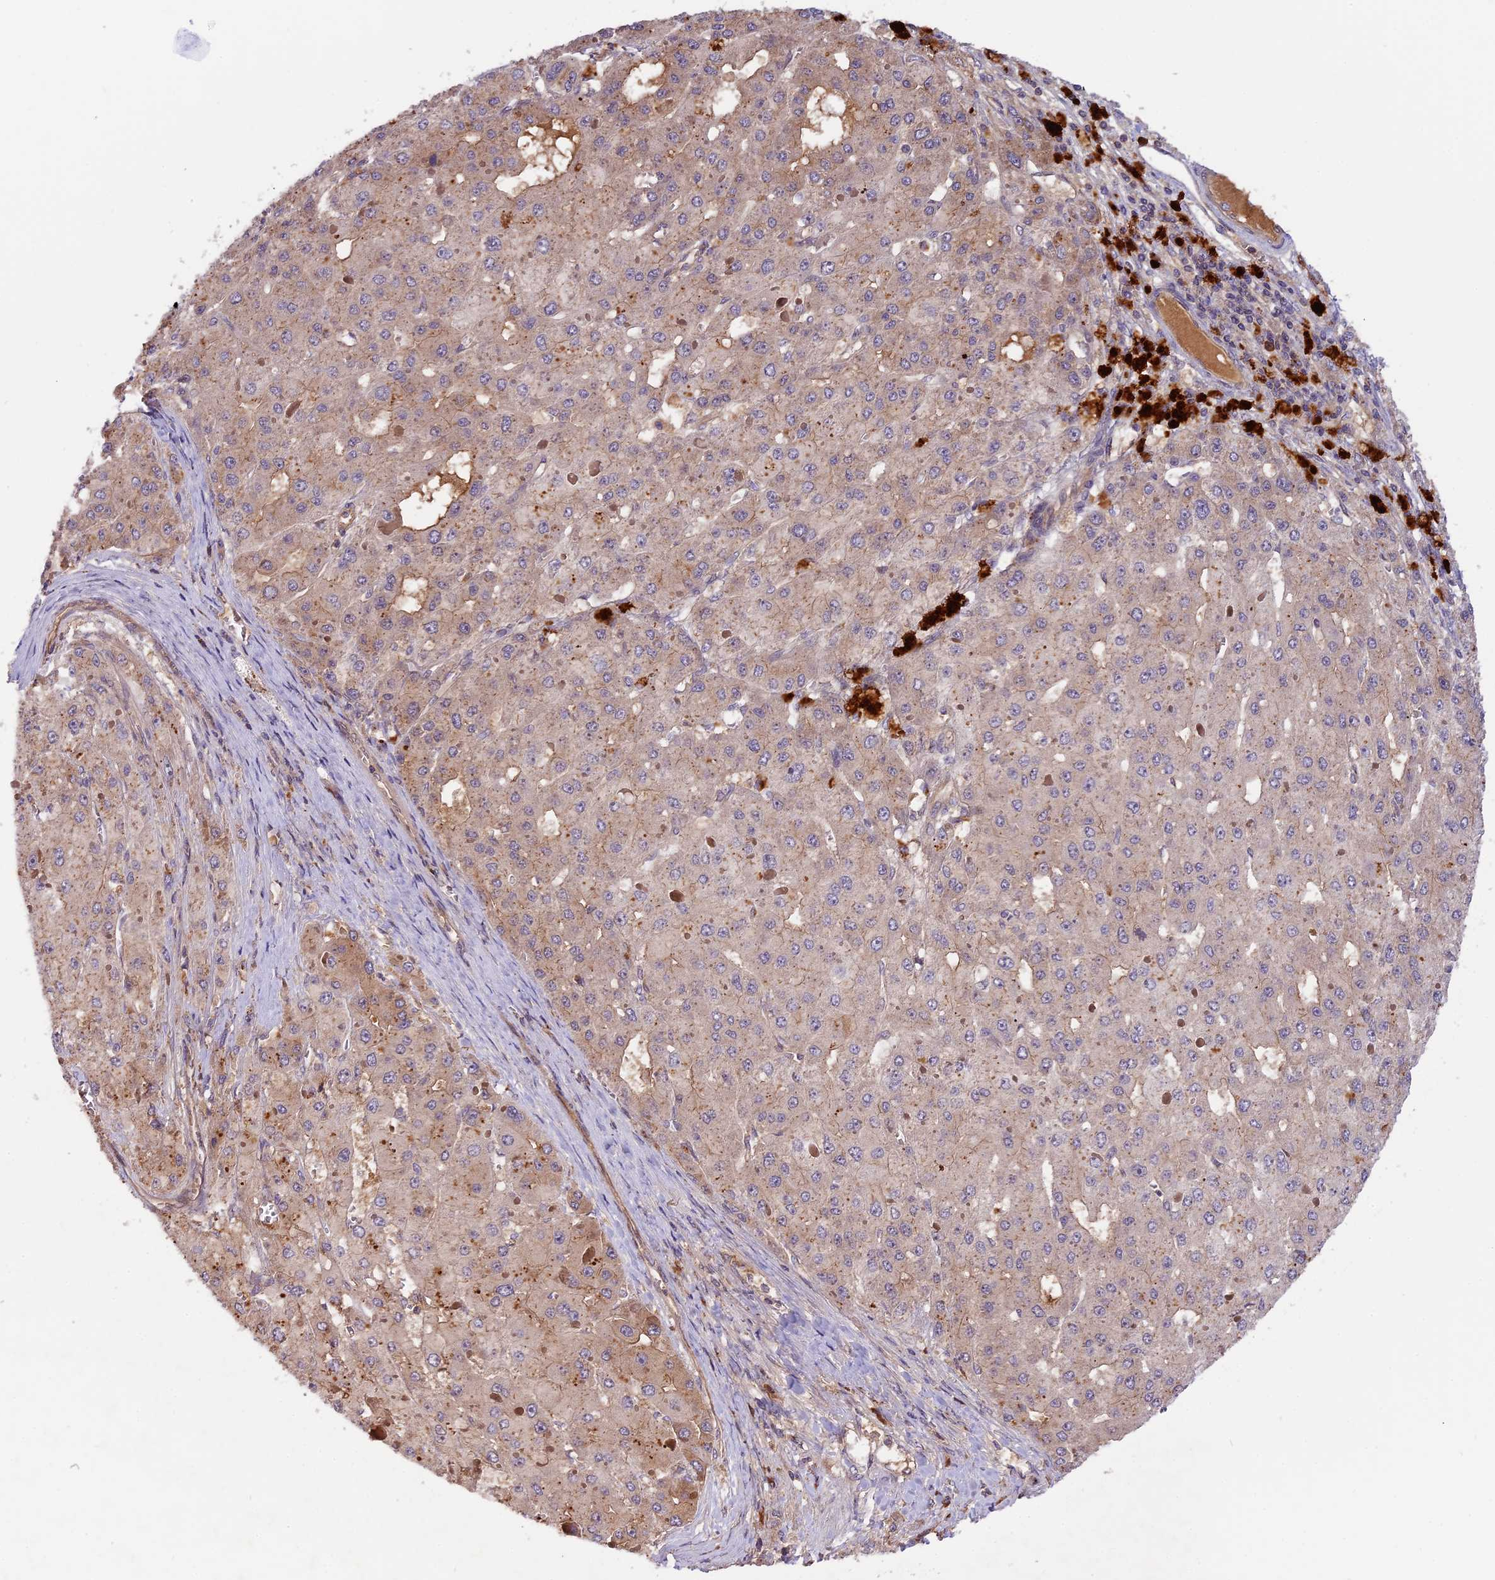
{"staining": {"intensity": "weak", "quantity": "25%-75%", "location": "cytoplasmic/membranous"}, "tissue": "liver cancer", "cell_type": "Tumor cells", "image_type": "cancer", "snomed": [{"axis": "morphology", "description": "Carcinoma, Hepatocellular, NOS"}, {"axis": "topography", "description": "Liver"}], "caption": "Protein staining displays weak cytoplasmic/membranous expression in approximately 25%-75% of tumor cells in liver hepatocellular carcinoma.", "gene": "SETD6", "patient": {"sex": "female", "age": 73}}